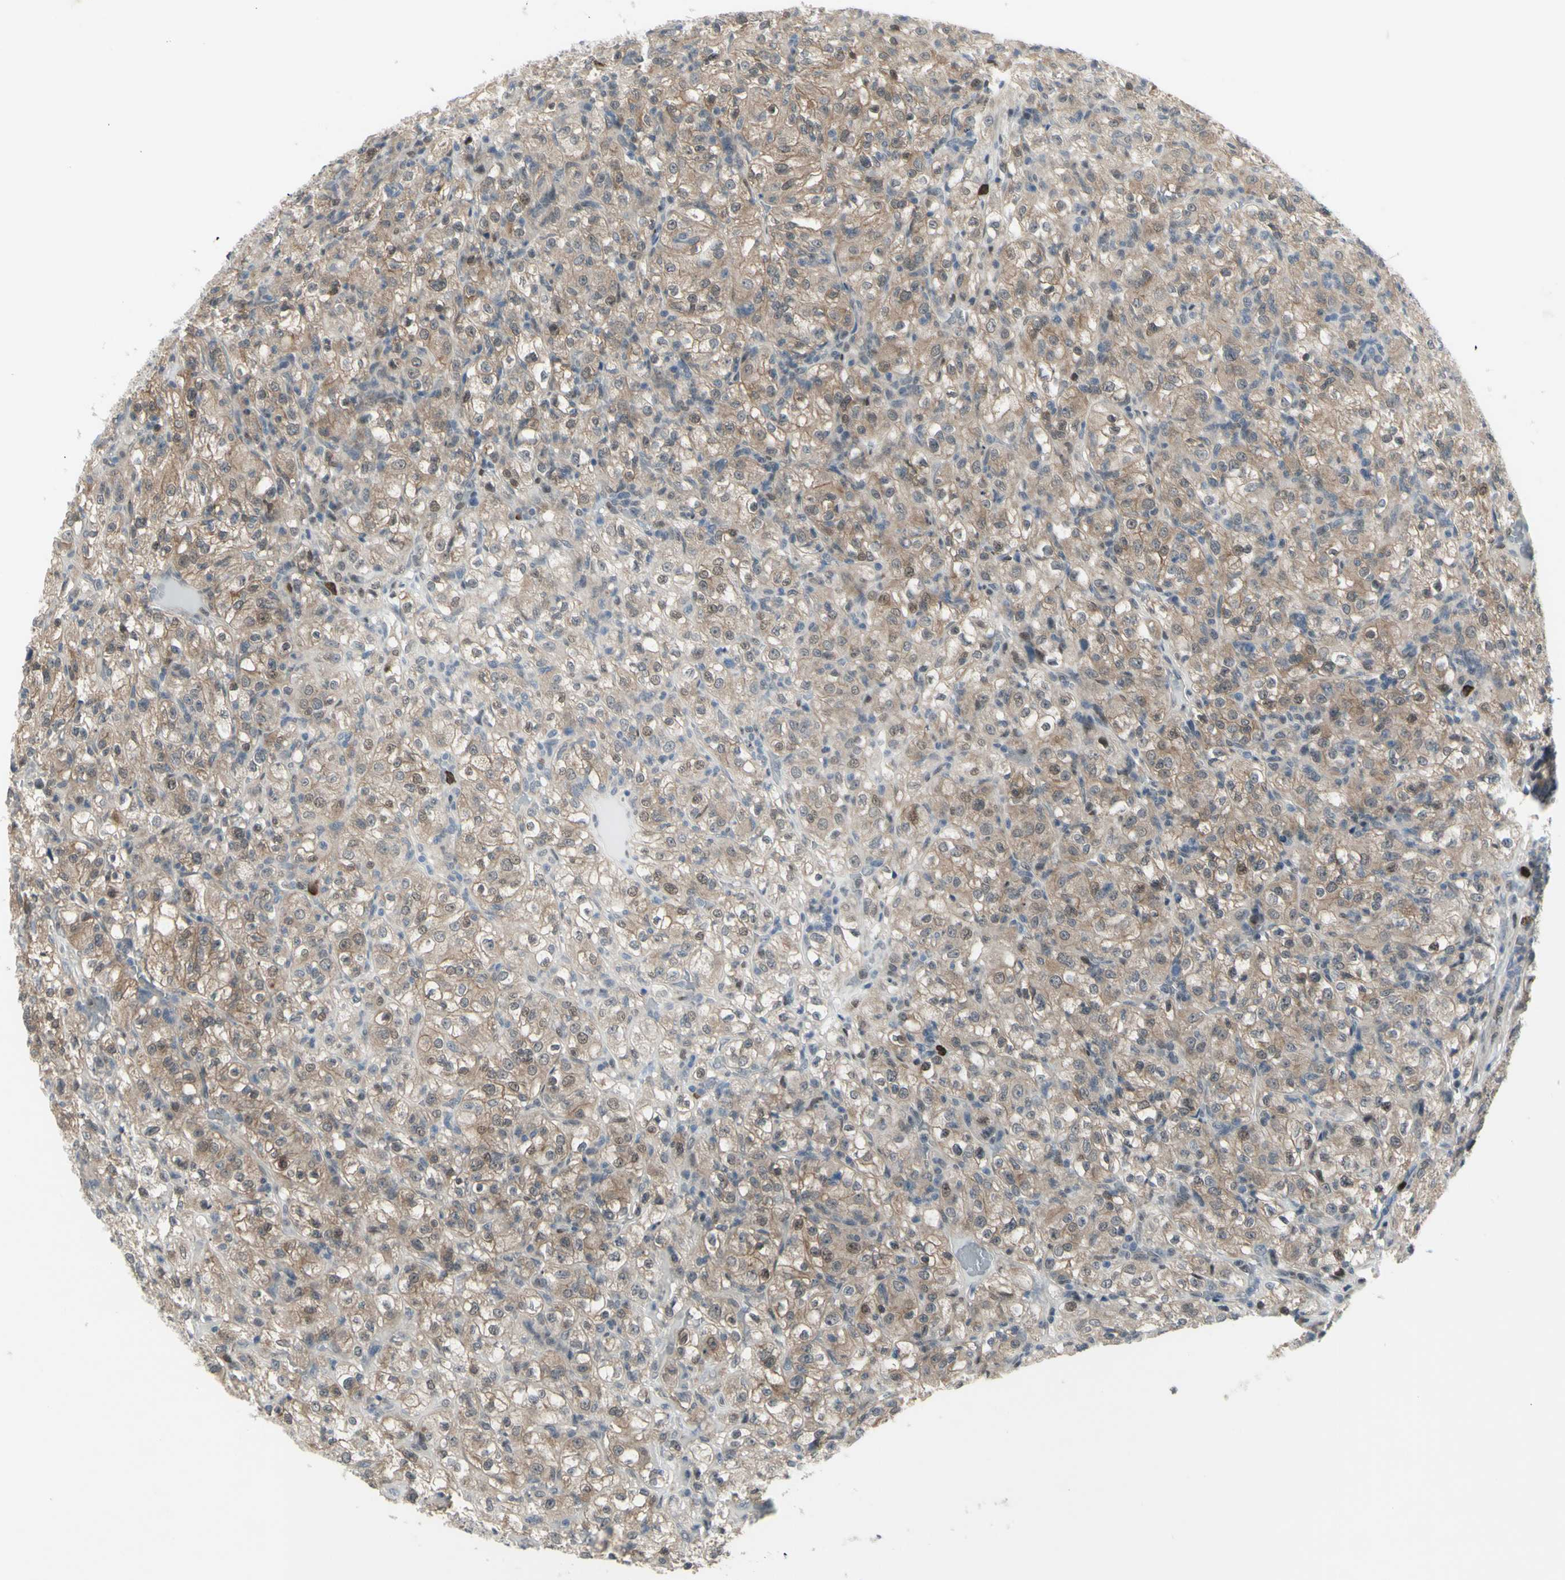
{"staining": {"intensity": "moderate", "quantity": ">75%", "location": "cytoplasmic/membranous"}, "tissue": "renal cancer", "cell_type": "Tumor cells", "image_type": "cancer", "snomed": [{"axis": "morphology", "description": "Normal tissue, NOS"}, {"axis": "morphology", "description": "Adenocarcinoma, NOS"}, {"axis": "topography", "description": "Kidney"}], "caption": "Renal cancer tissue demonstrates moderate cytoplasmic/membranous expression in approximately >75% of tumor cells, visualized by immunohistochemistry.", "gene": "ETNK1", "patient": {"sex": "female", "age": 72}}